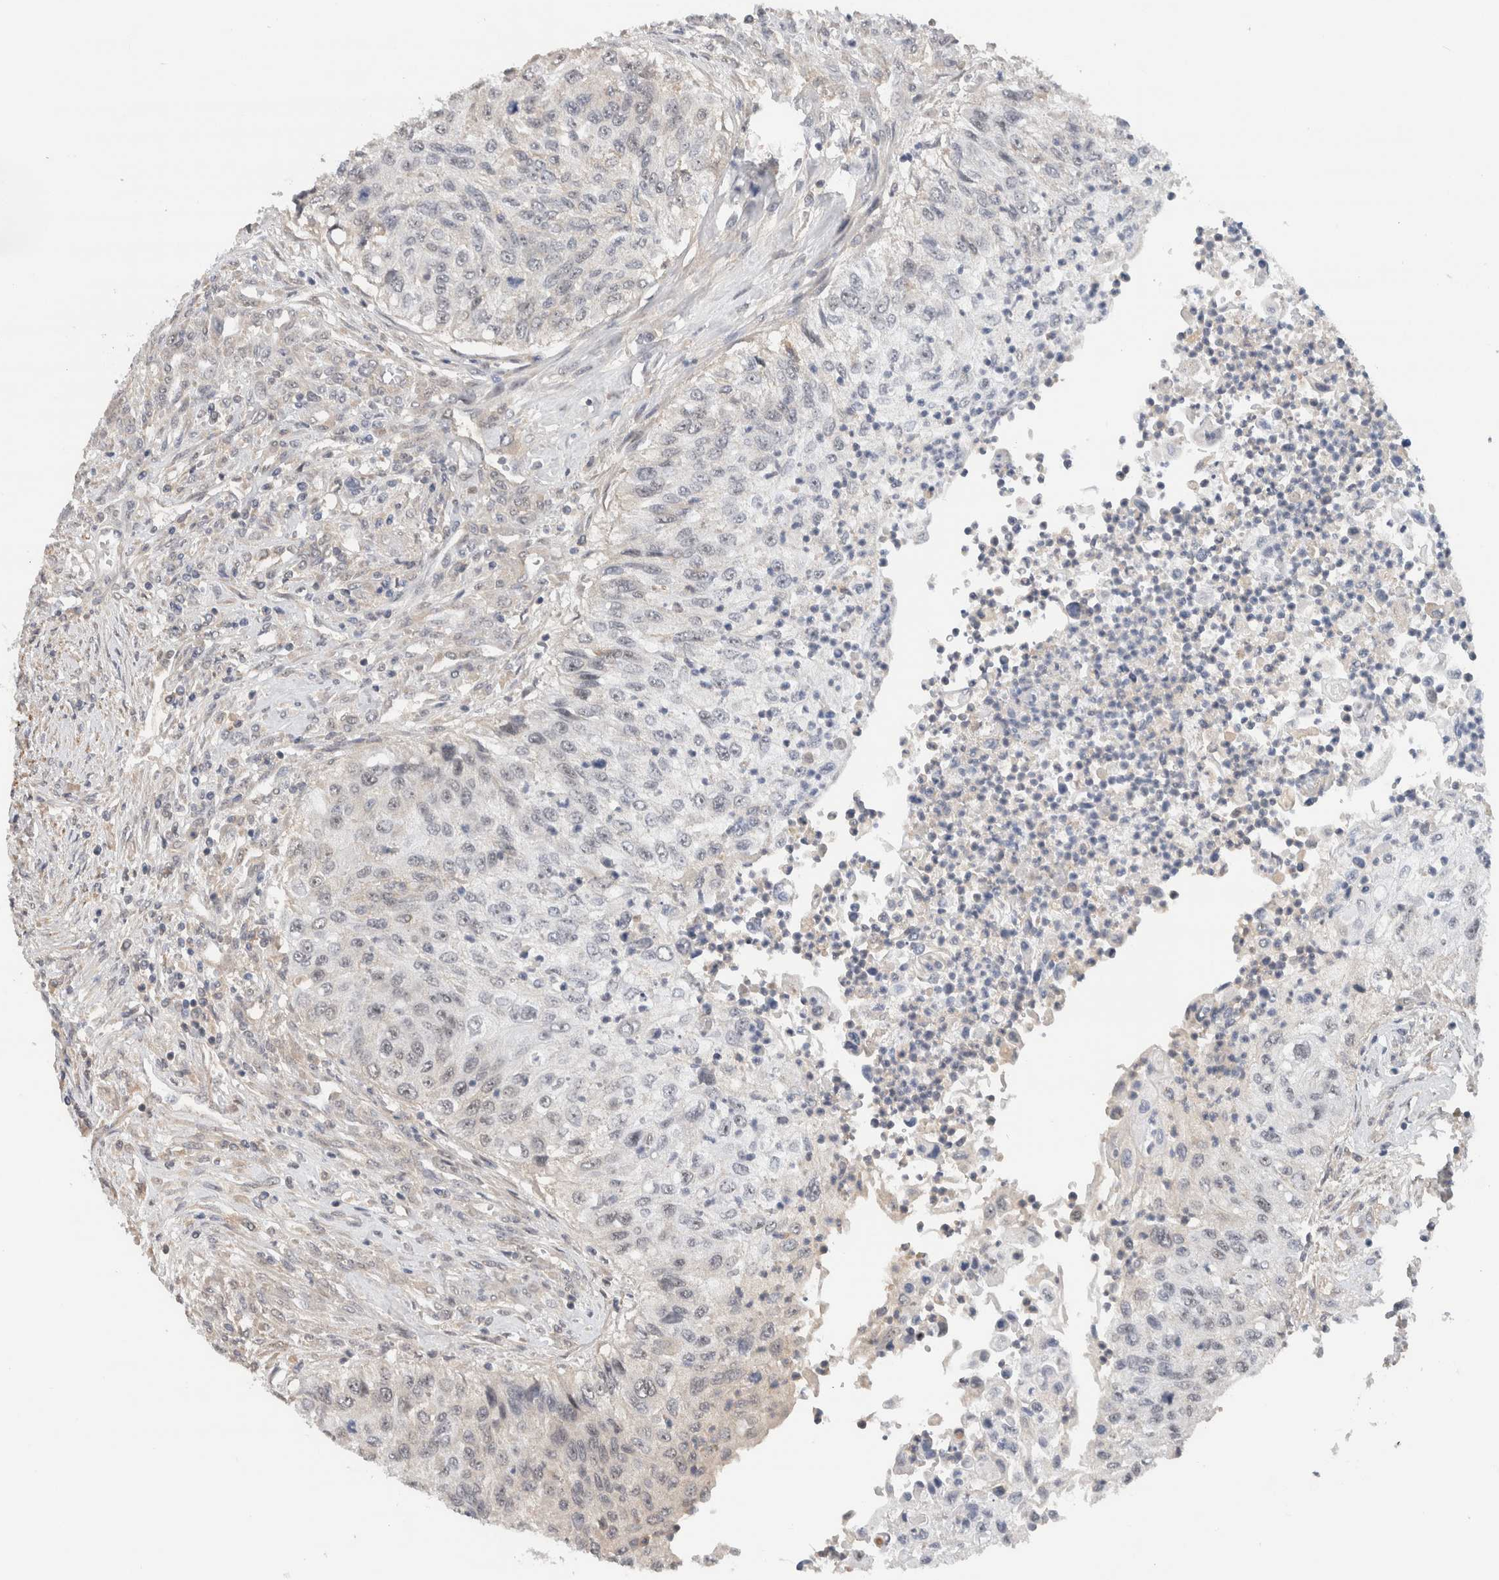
{"staining": {"intensity": "negative", "quantity": "none", "location": "none"}, "tissue": "urothelial cancer", "cell_type": "Tumor cells", "image_type": "cancer", "snomed": [{"axis": "morphology", "description": "Urothelial carcinoma, High grade"}, {"axis": "topography", "description": "Urinary bladder"}], "caption": "High power microscopy micrograph of an immunohistochemistry photomicrograph of high-grade urothelial carcinoma, revealing no significant positivity in tumor cells.", "gene": "HCN3", "patient": {"sex": "female", "age": 60}}